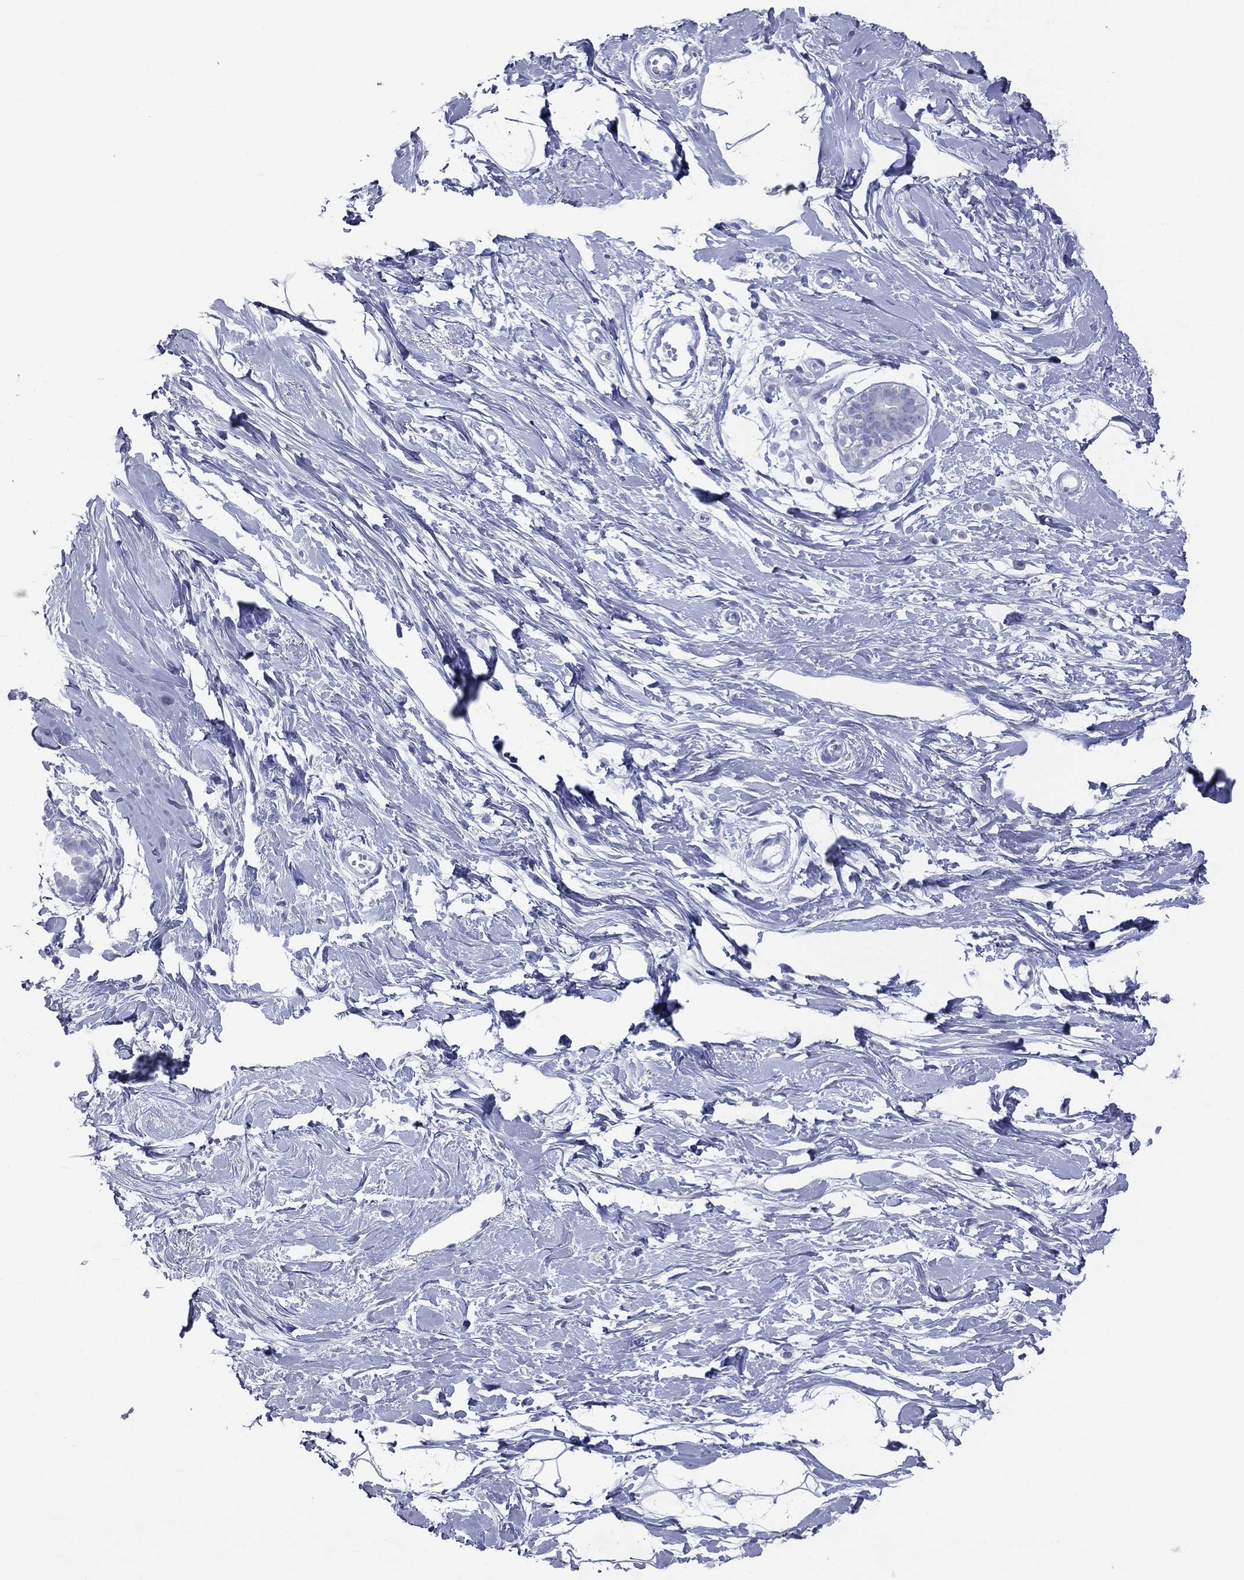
{"staining": {"intensity": "negative", "quantity": "none", "location": "none"}, "tissue": "breast", "cell_type": "Adipocytes", "image_type": "normal", "snomed": [{"axis": "morphology", "description": "Normal tissue, NOS"}, {"axis": "topography", "description": "Breast"}], "caption": "Immunohistochemistry (IHC) micrograph of unremarkable breast: breast stained with DAB (3,3'-diaminobenzidine) displays no significant protein expression in adipocytes.", "gene": "VSIG10", "patient": {"sex": "female", "age": 49}}